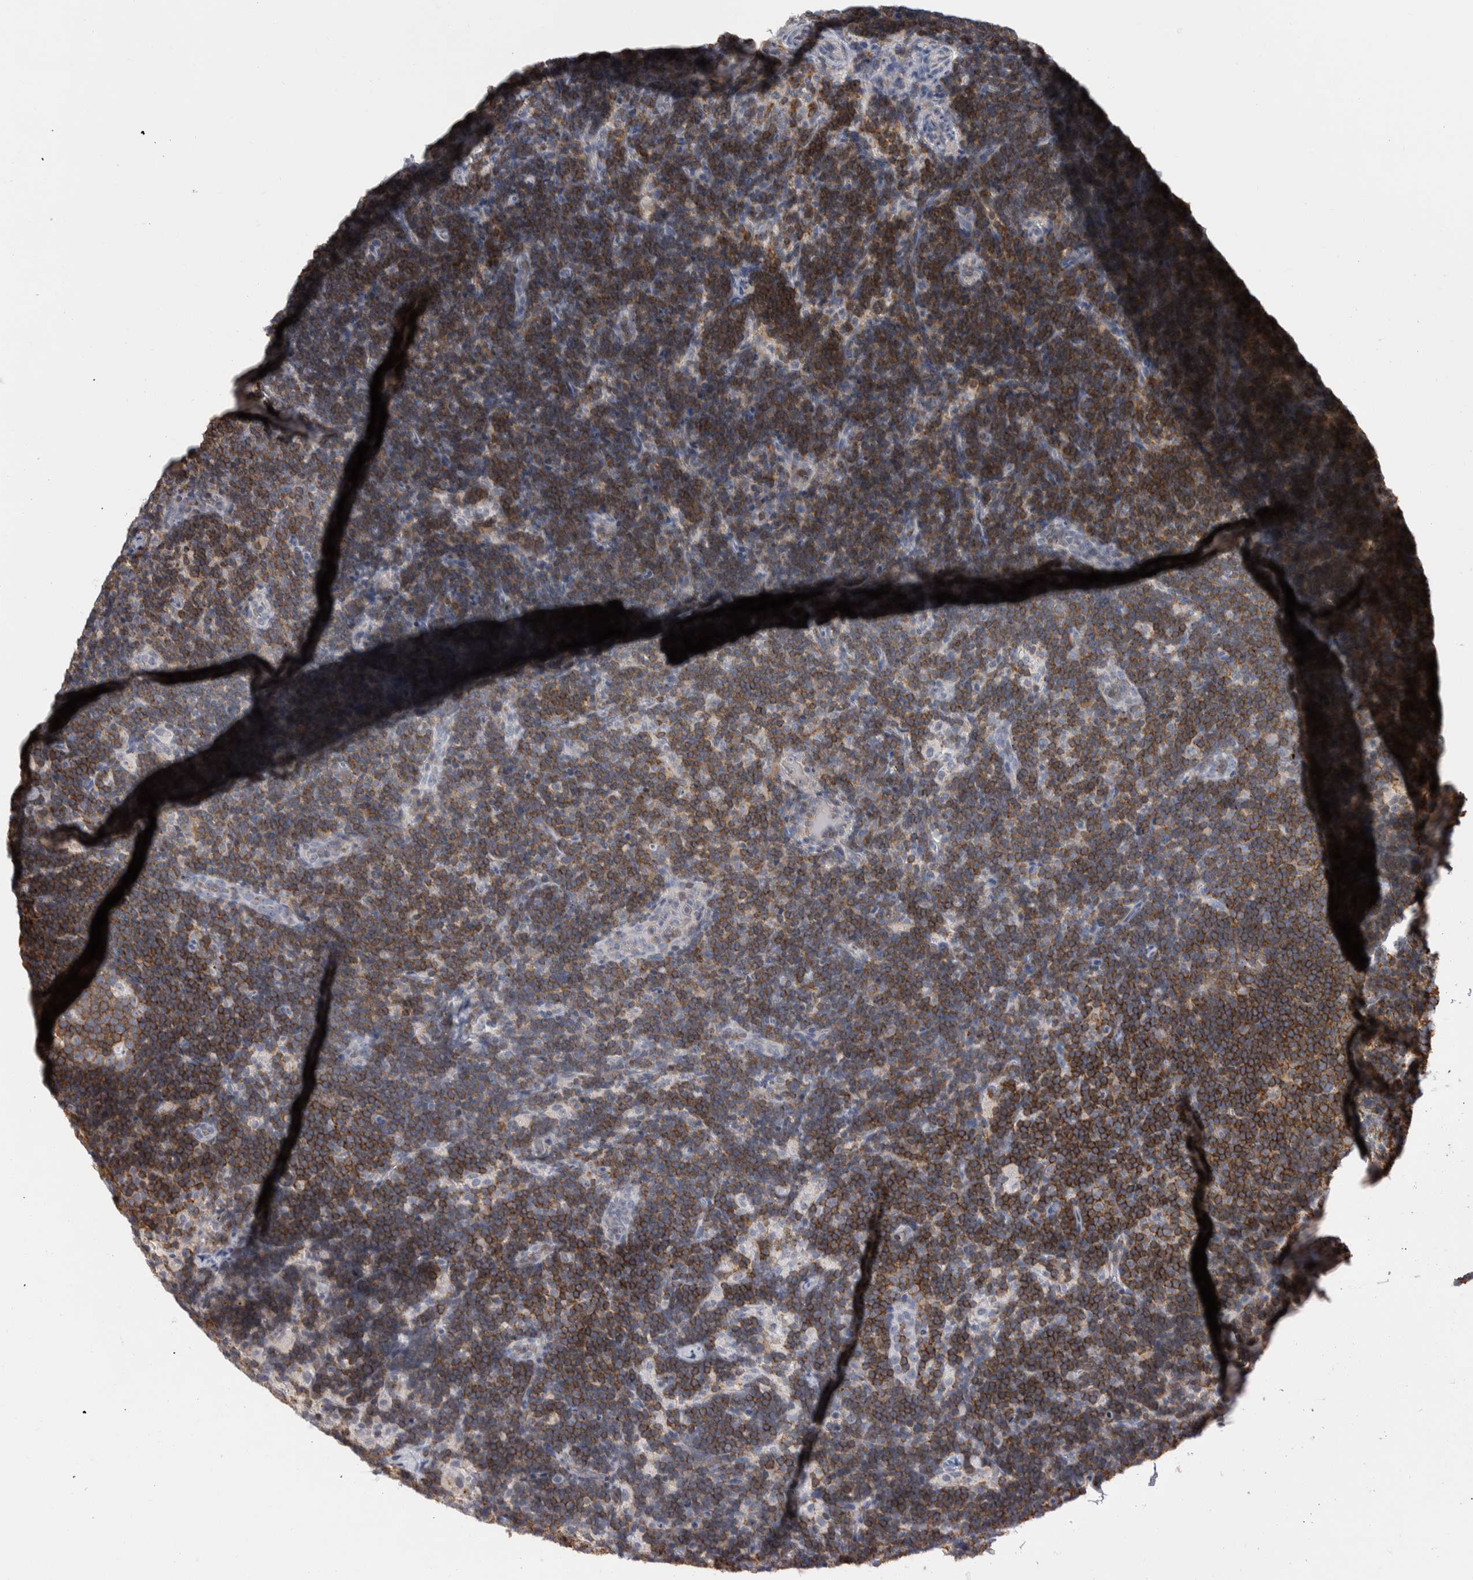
{"staining": {"intensity": "moderate", "quantity": "25%-75%", "location": "cytoplasmic/membranous"}, "tissue": "lymph node", "cell_type": "Germinal center cells", "image_type": "normal", "snomed": [{"axis": "morphology", "description": "Normal tissue, NOS"}, {"axis": "topography", "description": "Lymph node"}], "caption": "Normal lymph node exhibits moderate cytoplasmic/membranous positivity in about 25%-75% of germinal center cells, visualized by immunohistochemistry.", "gene": "CEP295NL", "patient": {"sex": "female", "age": 22}}